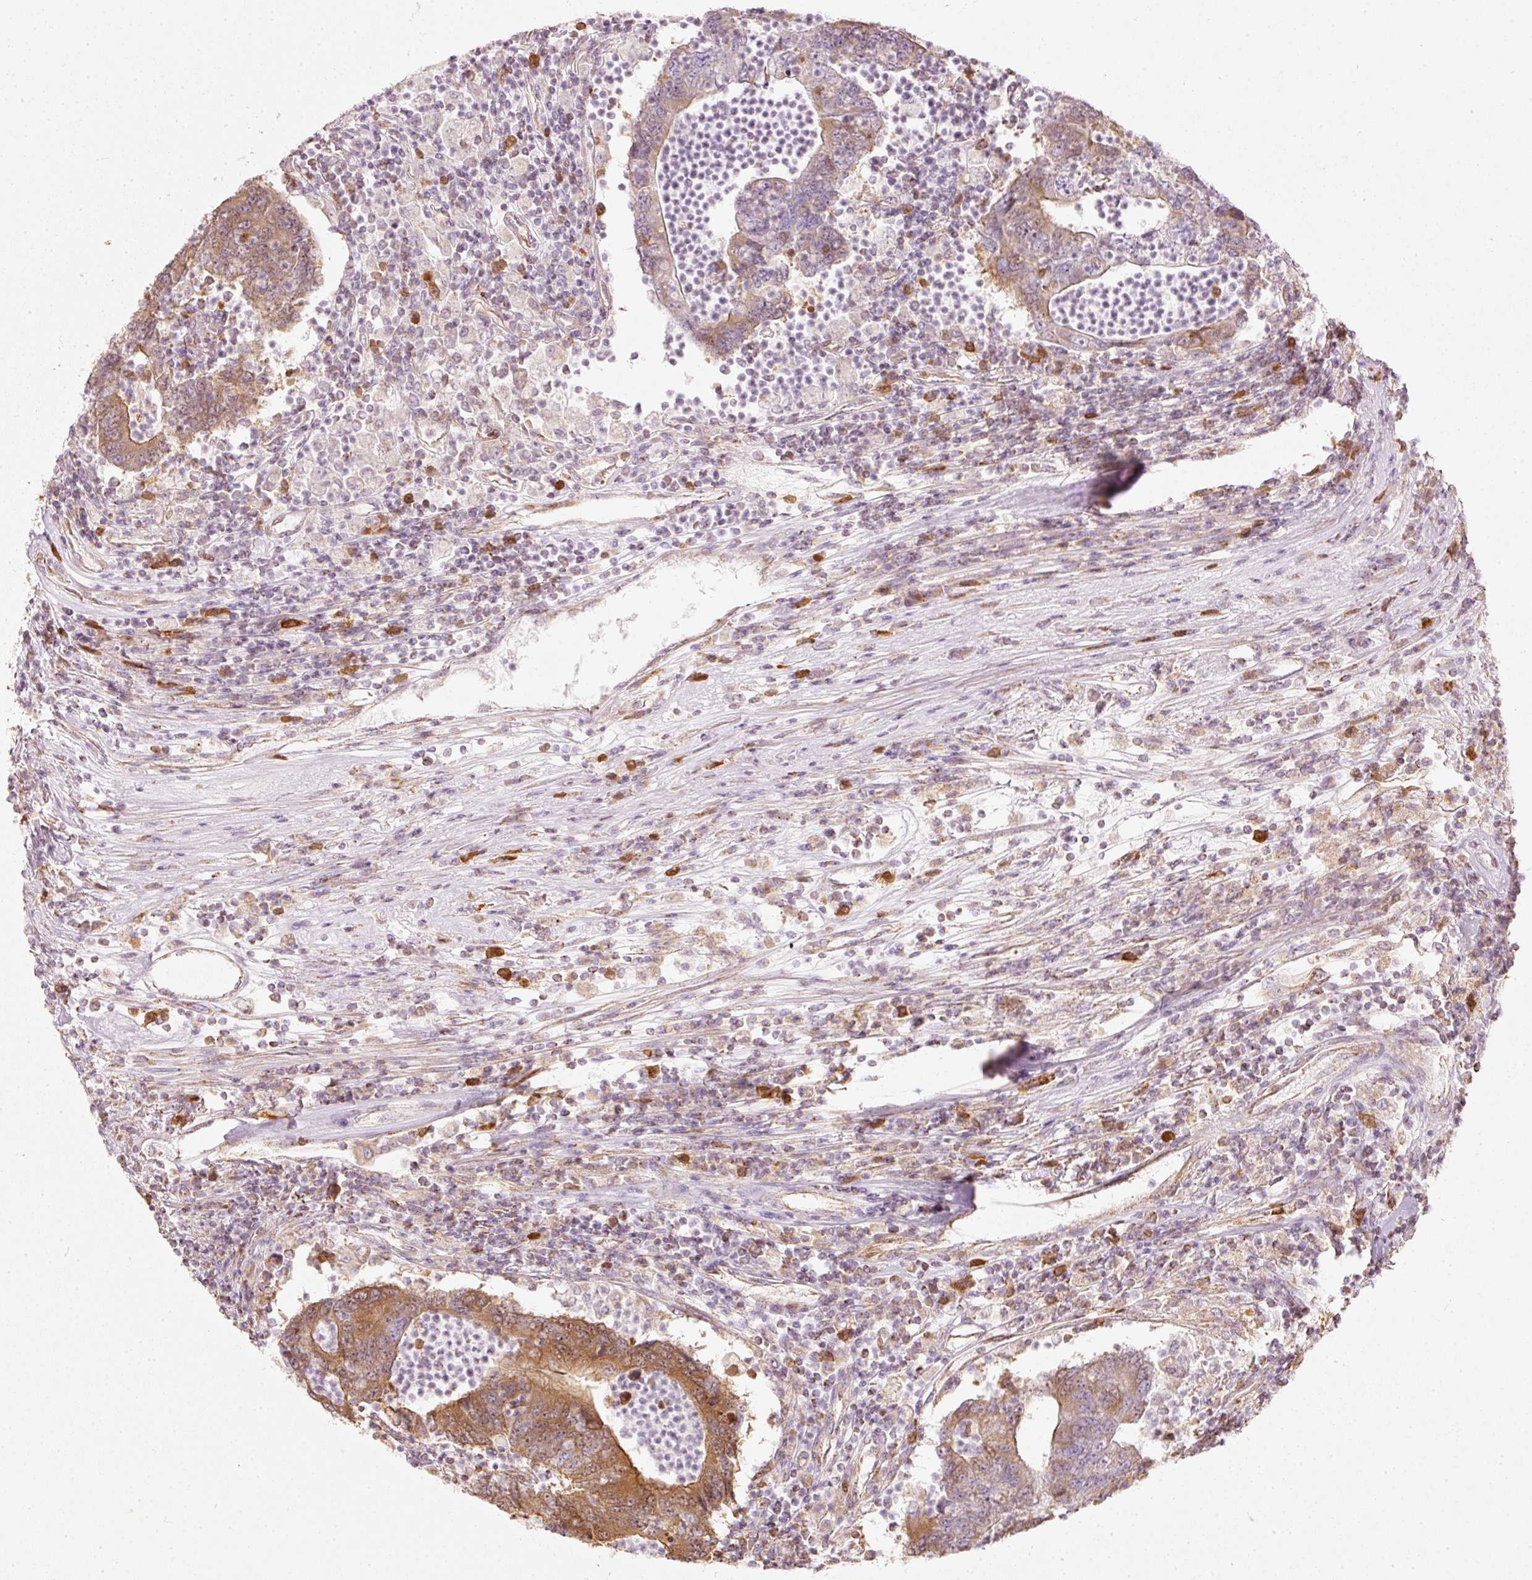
{"staining": {"intensity": "moderate", "quantity": "25%-75%", "location": "cytoplasmic/membranous,nuclear"}, "tissue": "colorectal cancer", "cell_type": "Tumor cells", "image_type": "cancer", "snomed": [{"axis": "morphology", "description": "Adenocarcinoma, NOS"}, {"axis": "topography", "description": "Colon"}], "caption": "This micrograph demonstrates immunohistochemistry staining of human colorectal adenocarcinoma, with medium moderate cytoplasmic/membranous and nuclear positivity in approximately 25%-75% of tumor cells.", "gene": "DUT", "patient": {"sex": "female", "age": 48}}